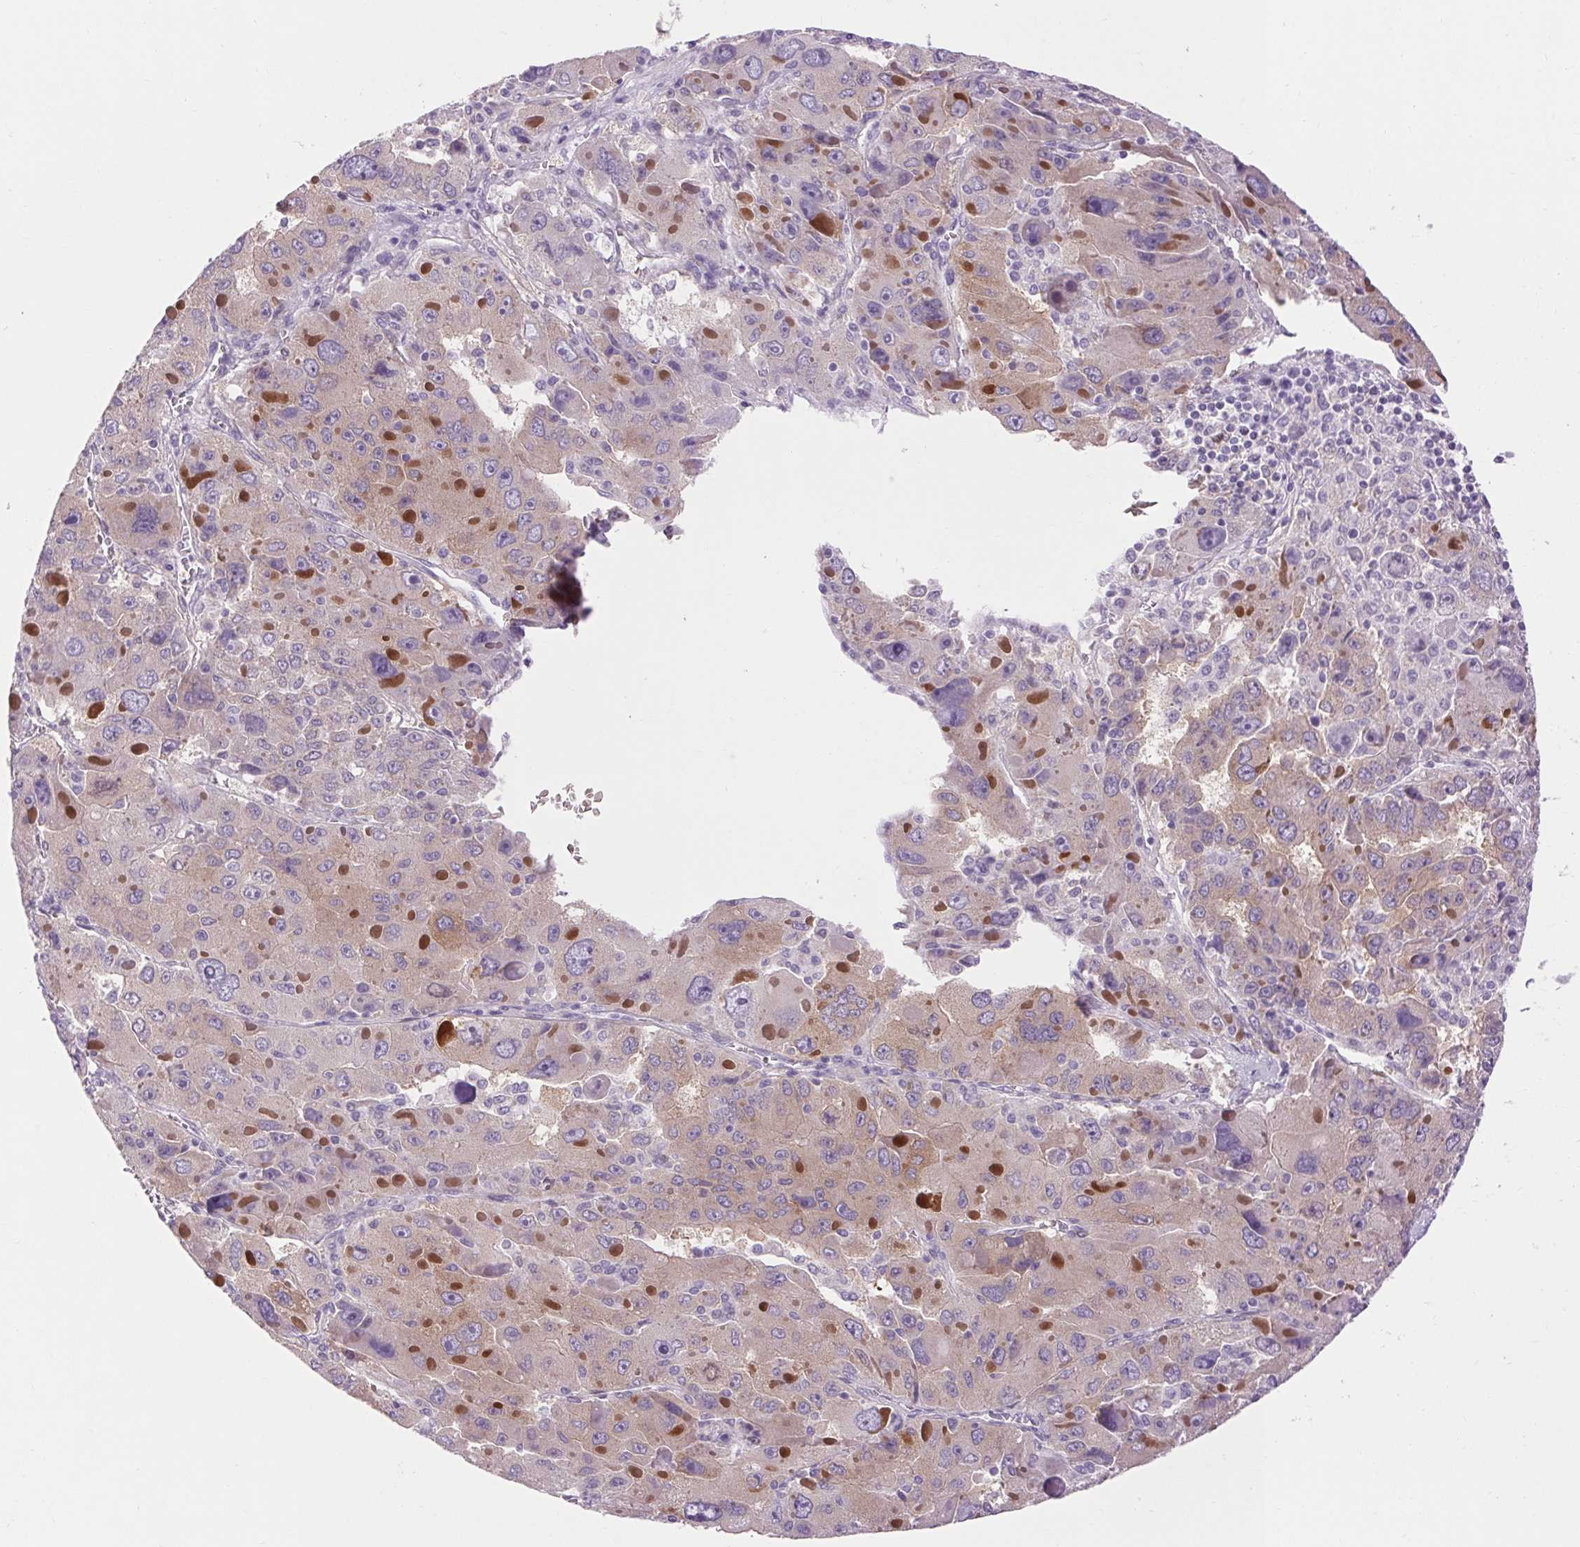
{"staining": {"intensity": "weak", "quantity": "<25%", "location": "cytoplasmic/membranous"}, "tissue": "liver cancer", "cell_type": "Tumor cells", "image_type": "cancer", "snomed": [{"axis": "morphology", "description": "Carcinoma, Hepatocellular, NOS"}, {"axis": "topography", "description": "Liver"}], "caption": "A high-resolution photomicrograph shows immunohistochemistry staining of liver cancer (hepatocellular carcinoma), which exhibits no significant staining in tumor cells.", "gene": "SOWAHC", "patient": {"sex": "female", "age": 41}}